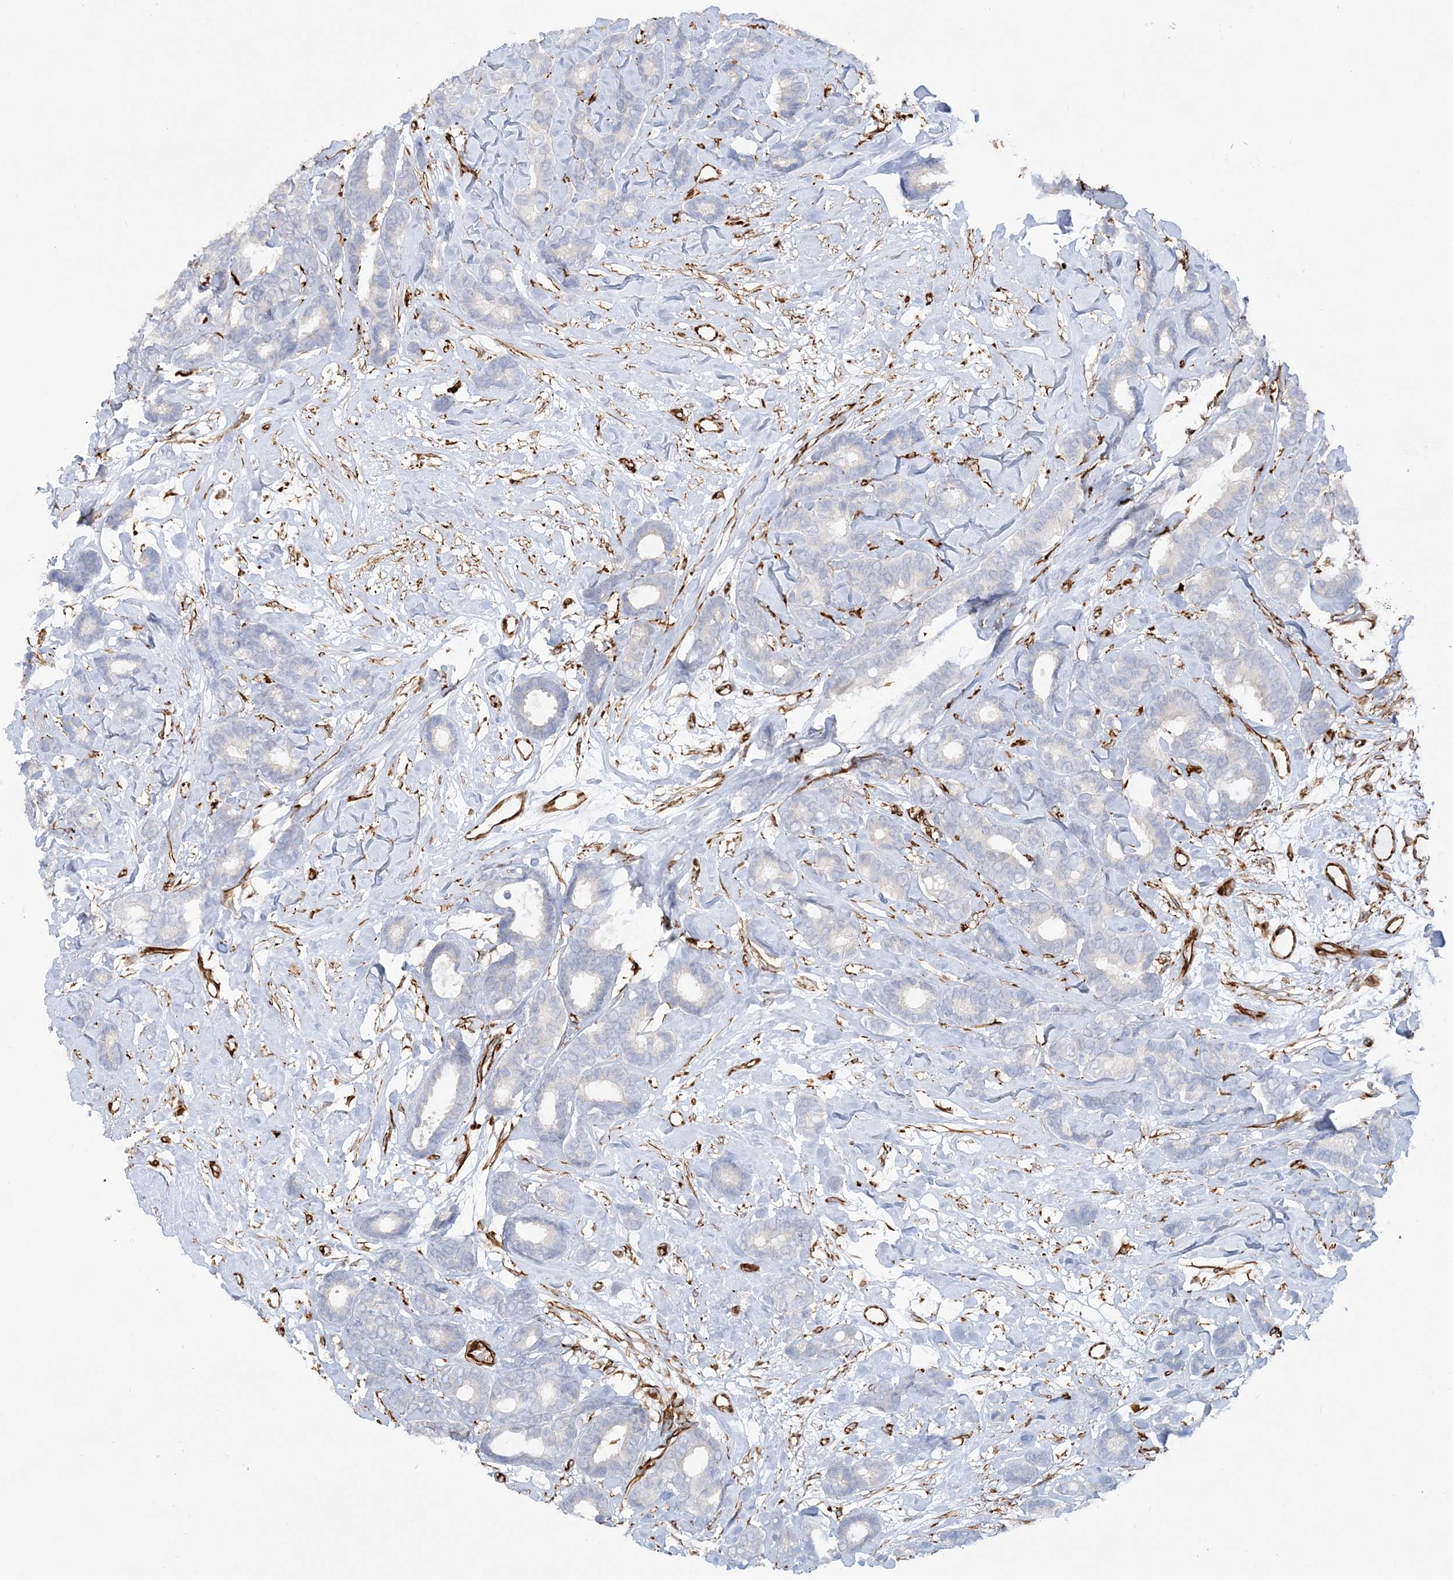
{"staining": {"intensity": "negative", "quantity": "none", "location": "none"}, "tissue": "breast cancer", "cell_type": "Tumor cells", "image_type": "cancer", "snomed": [{"axis": "morphology", "description": "Duct carcinoma"}, {"axis": "topography", "description": "Breast"}], "caption": "The photomicrograph shows no staining of tumor cells in infiltrating ductal carcinoma (breast).", "gene": "SCLT1", "patient": {"sex": "female", "age": 87}}